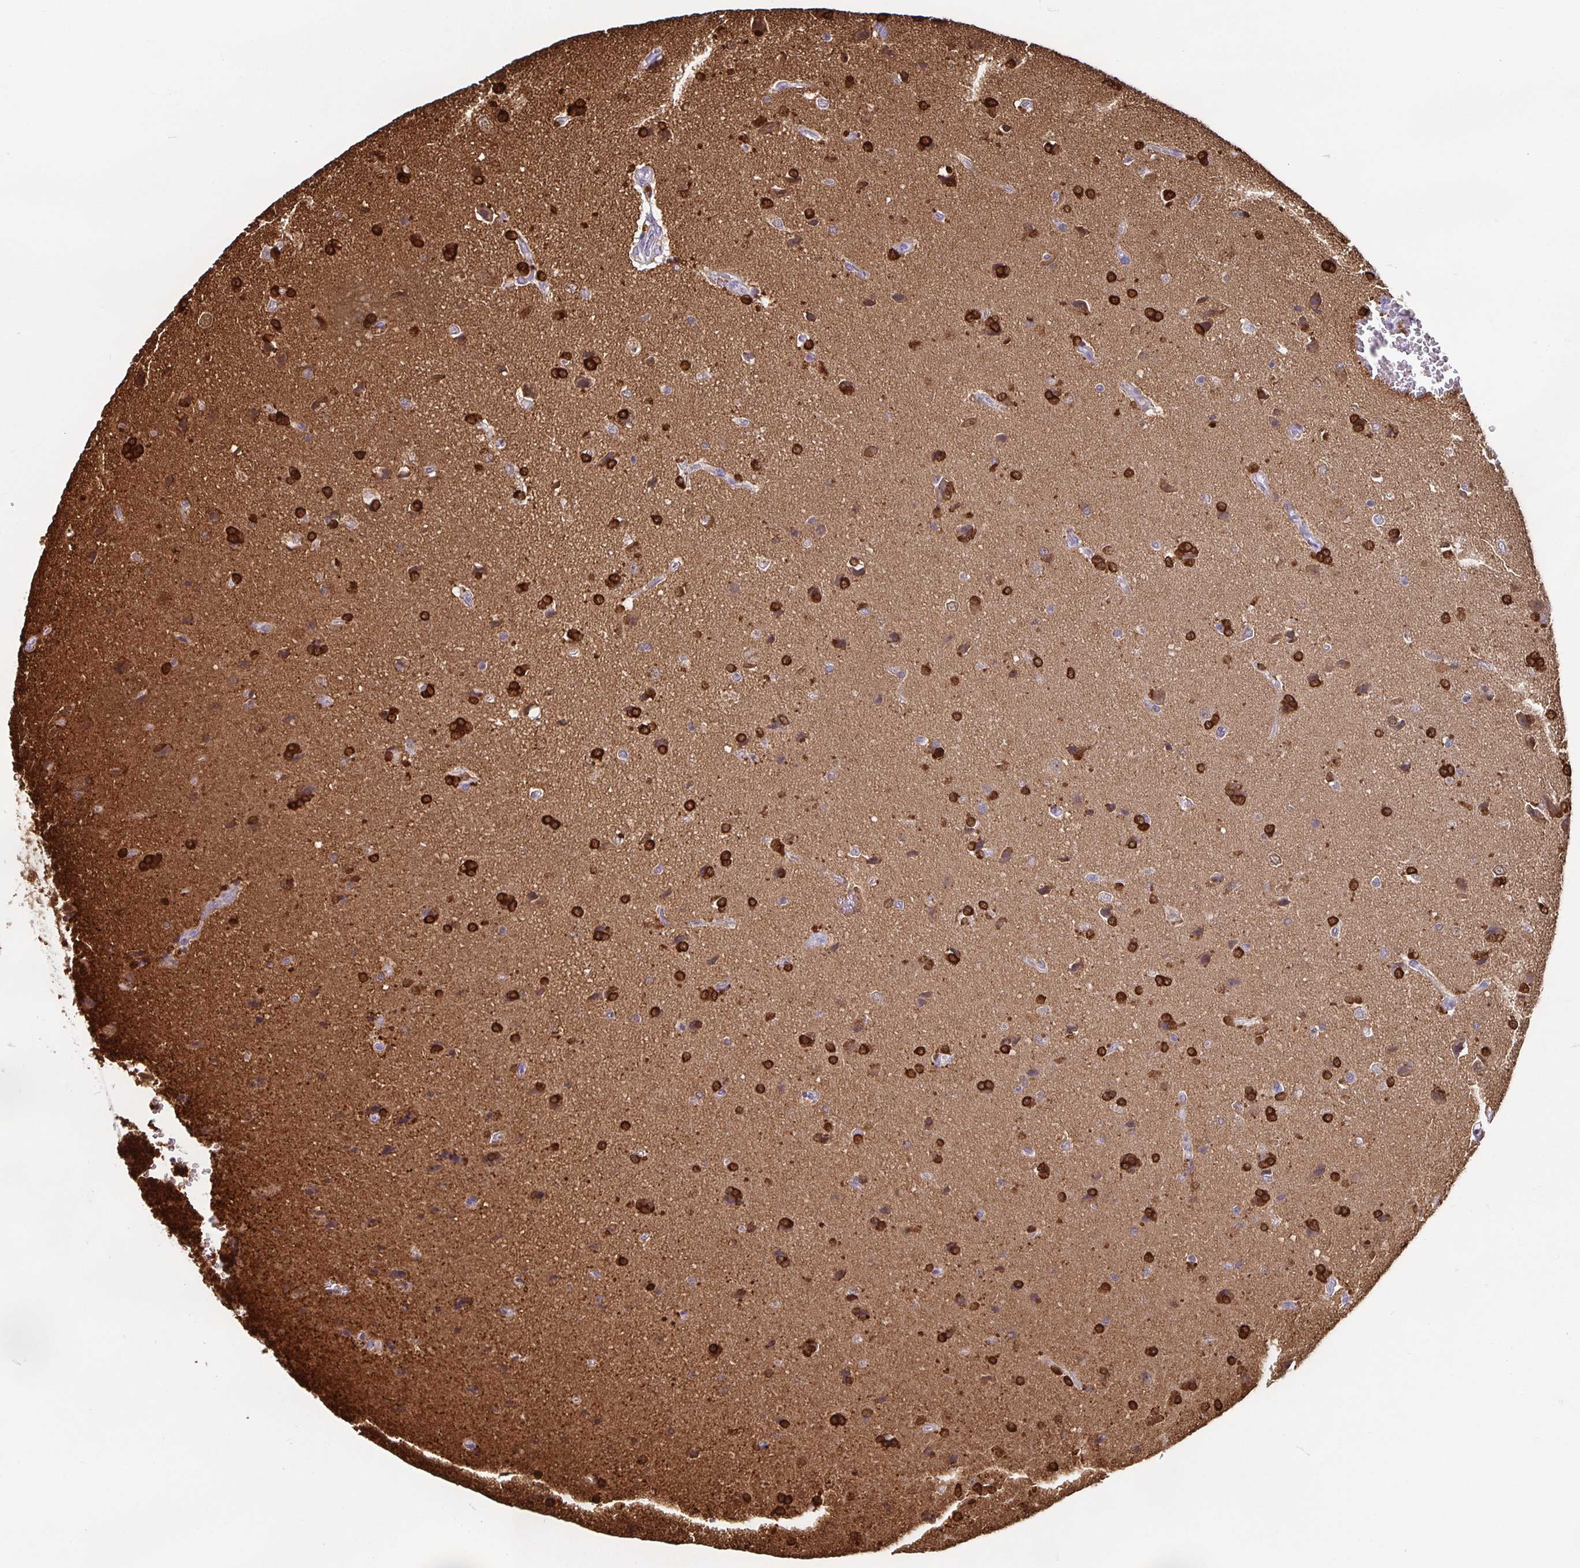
{"staining": {"intensity": "strong", "quantity": ">75%", "location": "cytoplasmic/membranous"}, "tissue": "glioma", "cell_type": "Tumor cells", "image_type": "cancer", "snomed": [{"axis": "morphology", "description": "Glioma, malignant, High grade"}, {"axis": "topography", "description": "Brain"}], "caption": "A micrograph of human malignant glioma (high-grade) stained for a protein displays strong cytoplasmic/membranous brown staining in tumor cells.", "gene": "TPPP", "patient": {"sex": "male", "age": 68}}